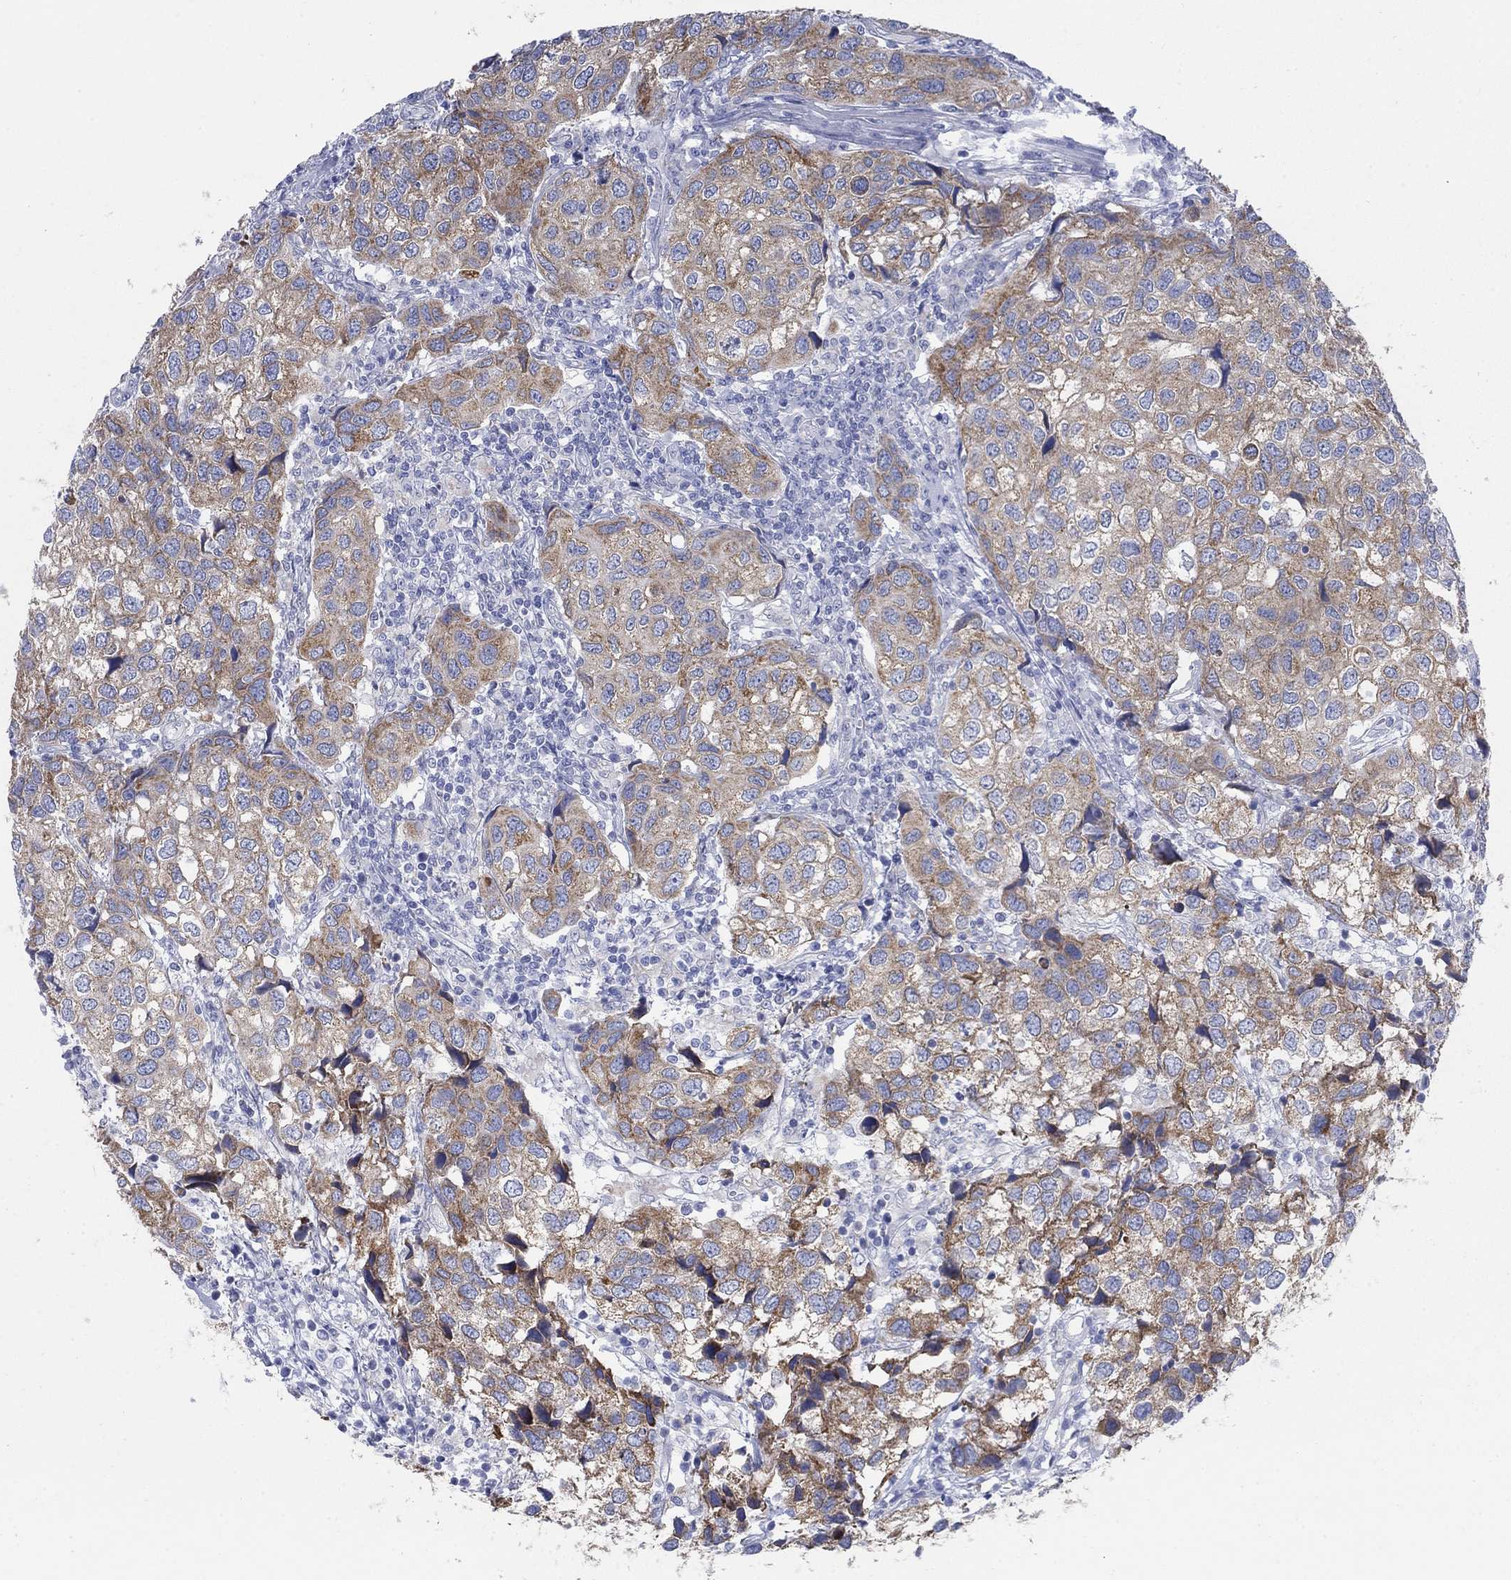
{"staining": {"intensity": "moderate", "quantity": ">75%", "location": "cytoplasmic/membranous"}, "tissue": "urothelial cancer", "cell_type": "Tumor cells", "image_type": "cancer", "snomed": [{"axis": "morphology", "description": "Urothelial carcinoma, High grade"}, {"axis": "topography", "description": "Urinary bladder"}], "caption": "A photomicrograph showing moderate cytoplasmic/membranous expression in about >75% of tumor cells in high-grade urothelial carcinoma, as visualized by brown immunohistochemical staining.", "gene": "SCCPDH", "patient": {"sex": "male", "age": 79}}